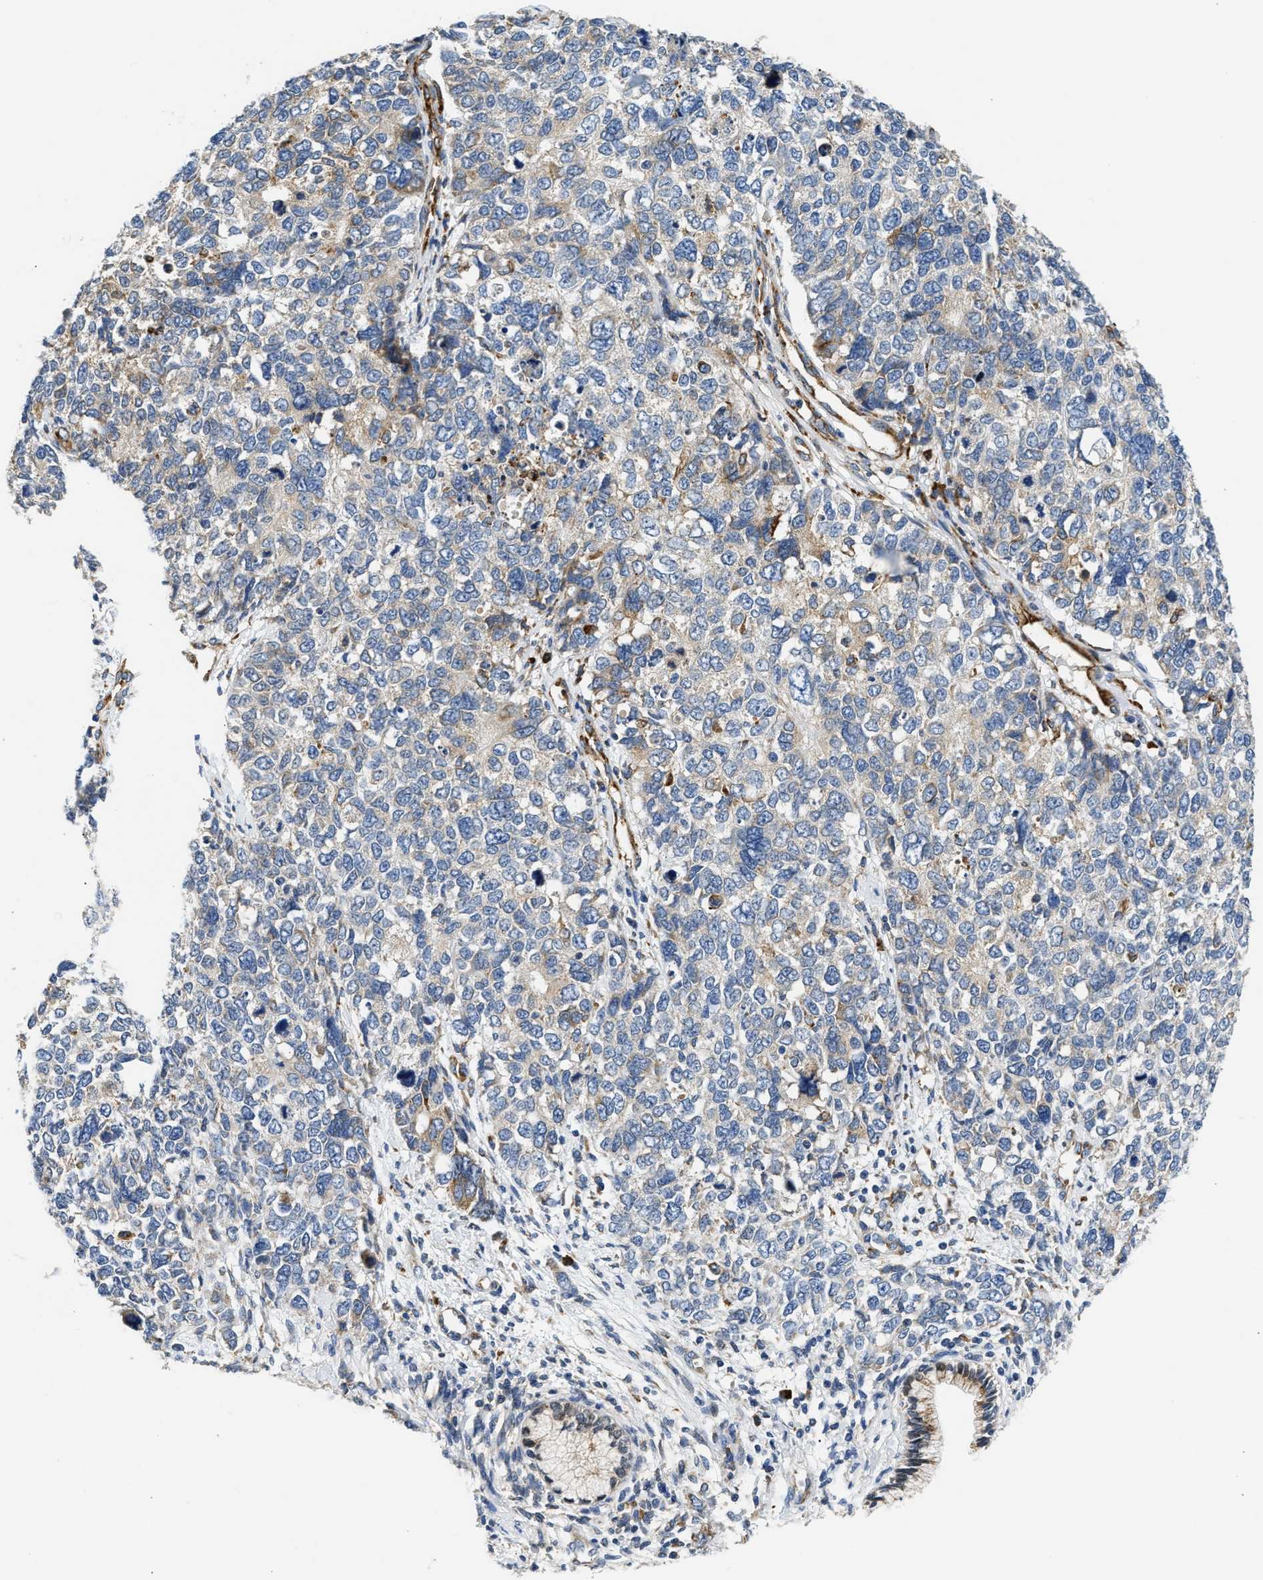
{"staining": {"intensity": "negative", "quantity": "none", "location": "none"}, "tissue": "cervical cancer", "cell_type": "Tumor cells", "image_type": "cancer", "snomed": [{"axis": "morphology", "description": "Squamous cell carcinoma, NOS"}, {"axis": "topography", "description": "Cervix"}], "caption": "Human cervical cancer stained for a protein using immunohistochemistry demonstrates no staining in tumor cells.", "gene": "AMZ1", "patient": {"sex": "female", "age": 63}}